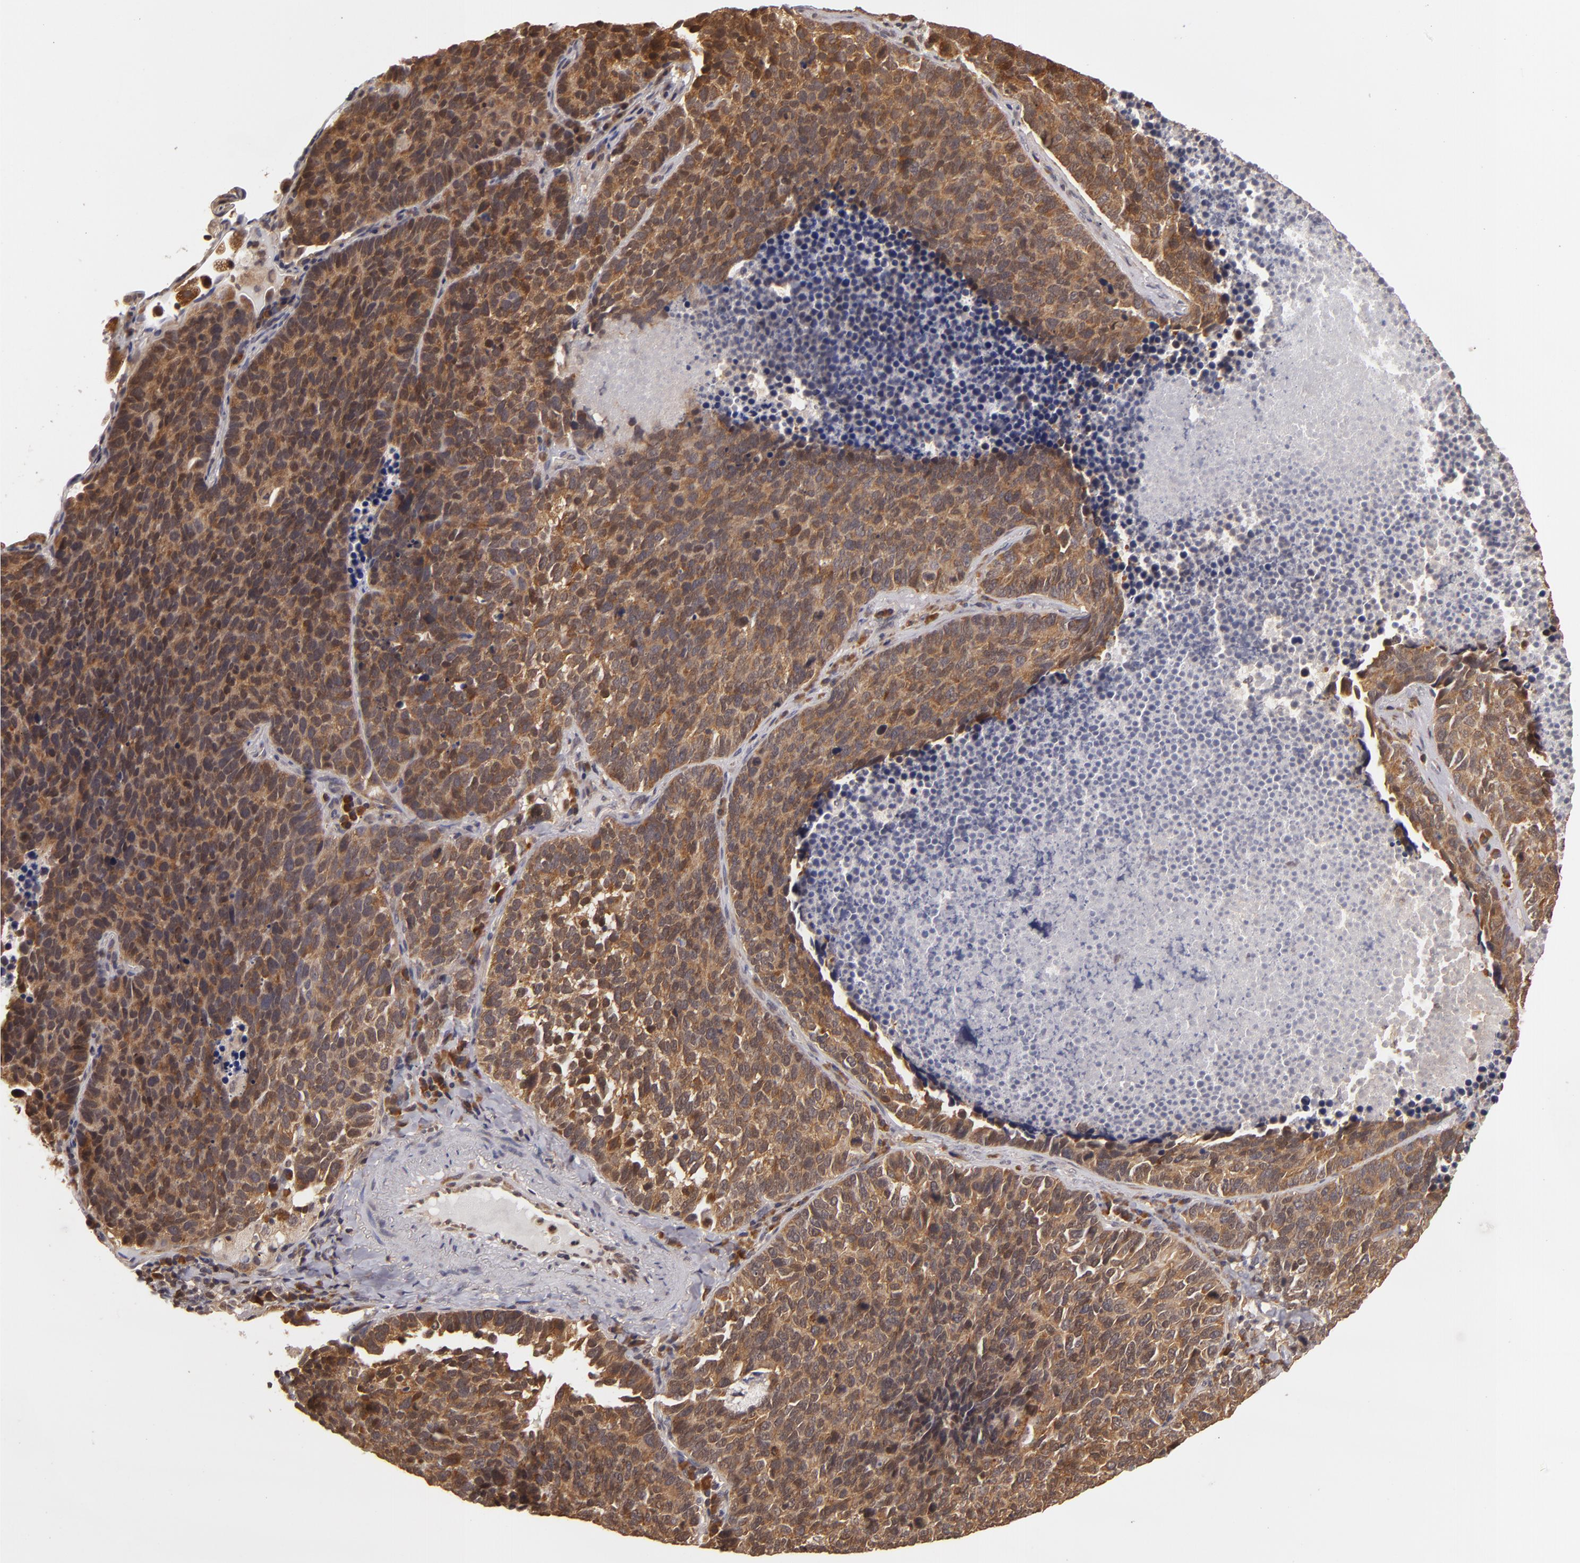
{"staining": {"intensity": "strong", "quantity": ">75%", "location": "cytoplasmic/membranous"}, "tissue": "lung cancer", "cell_type": "Tumor cells", "image_type": "cancer", "snomed": [{"axis": "morphology", "description": "Neoplasm, malignant, NOS"}, {"axis": "topography", "description": "Lung"}], "caption": "Protein staining by IHC shows strong cytoplasmic/membranous expression in about >75% of tumor cells in lung neoplasm (malignant).", "gene": "MAPK3", "patient": {"sex": "female", "age": 75}}